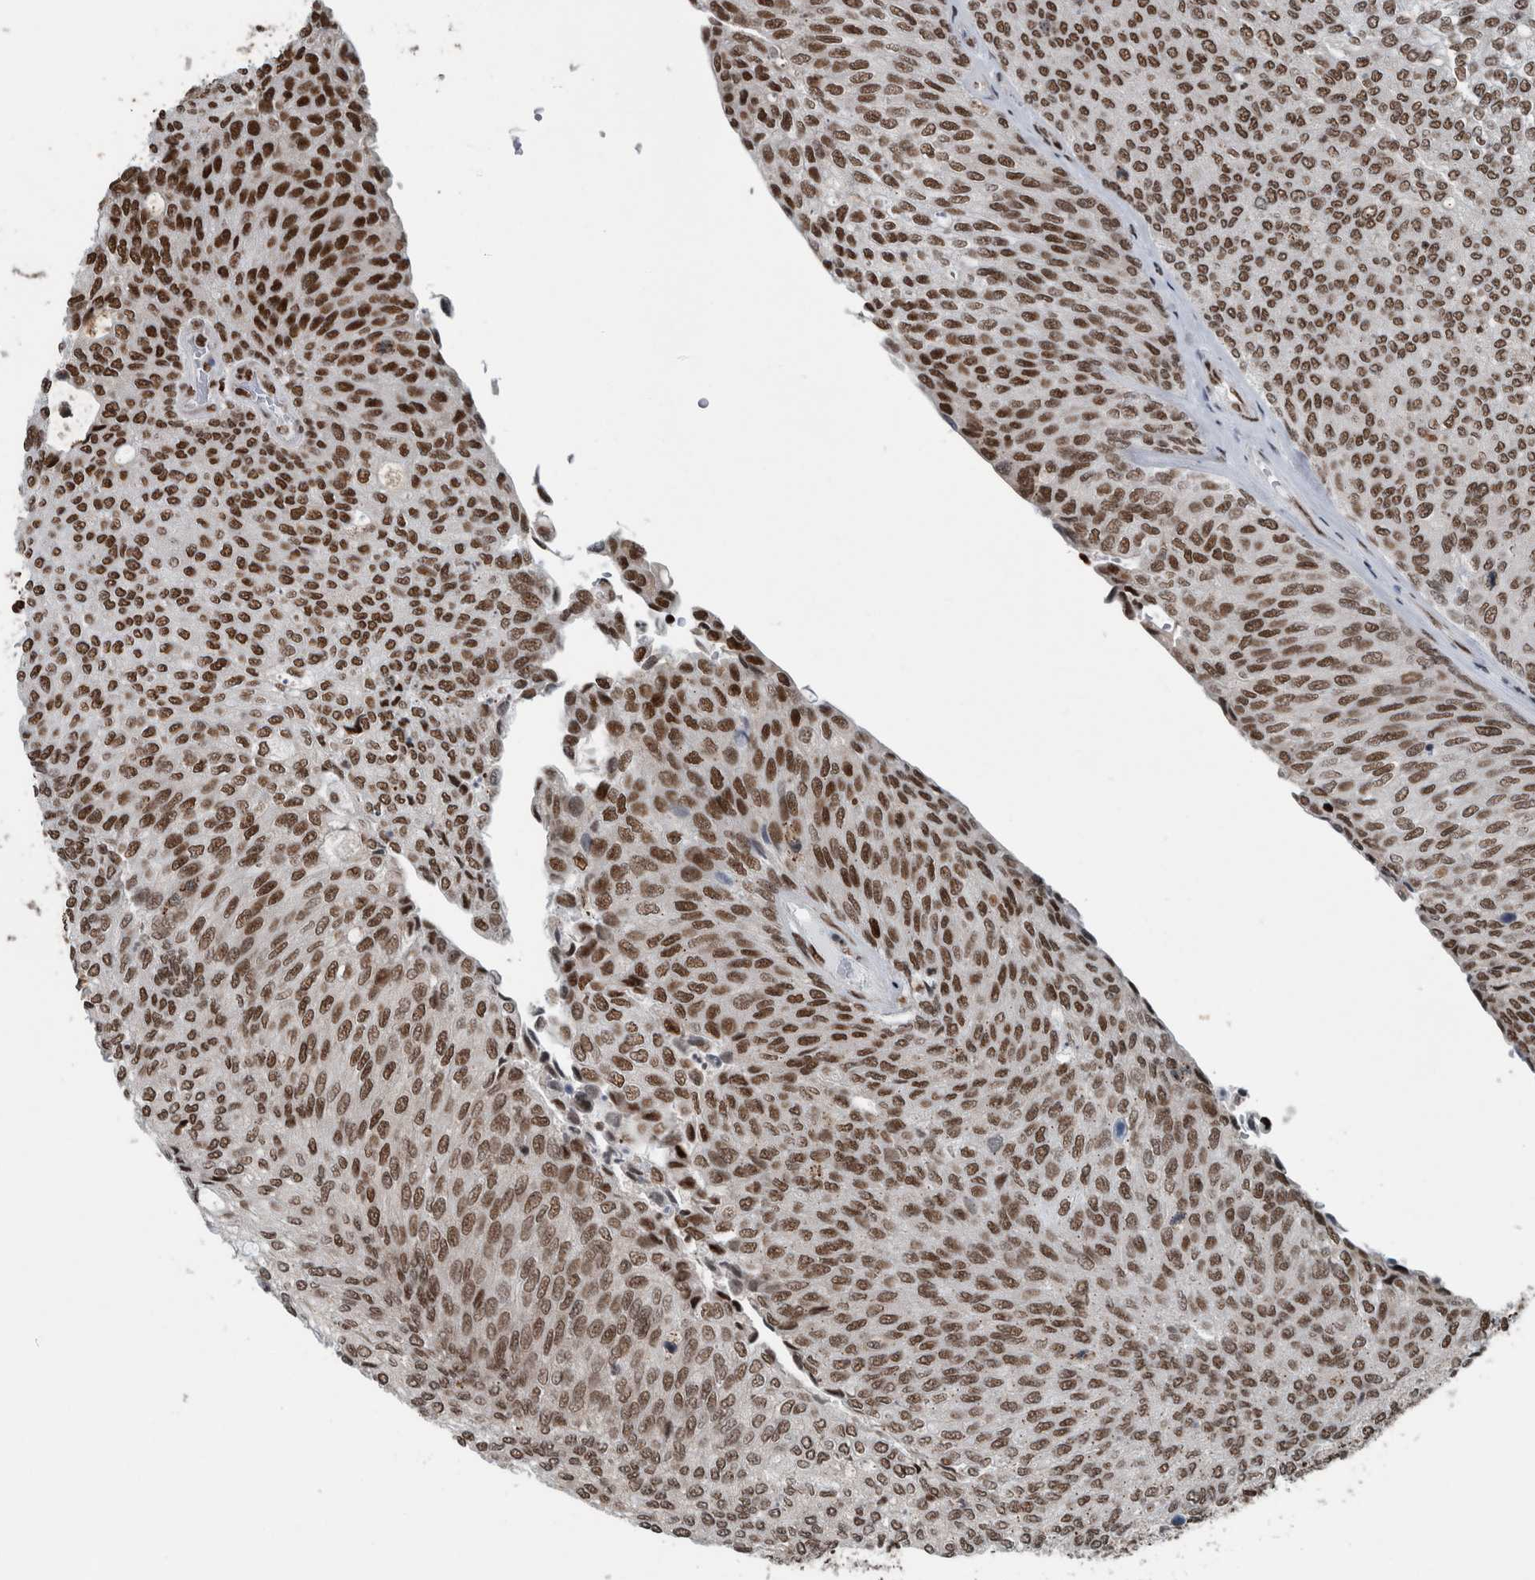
{"staining": {"intensity": "strong", "quantity": ">75%", "location": "nuclear"}, "tissue": "urothelial cancer", "cell_type": "Tumor cells", "image_type": "cancer", "snomed": [{"axis": "morphology", "description": "Urothelial carcinoma, Low grade"}, {"axis": "topography", "description": "Urinary bladder"}], "caption": "High-magnification brightfield microscopy of urothelial cancer stained with DAB (3,3'-diaminobenzidine) (brown) and counterstained with hematoxylin (blue). tumor cells exhibit strong nuclear positivity is seen in about>75% of cells.", "gene": "DNMT3A", "patient": {"sex": "female", "age": 79}}